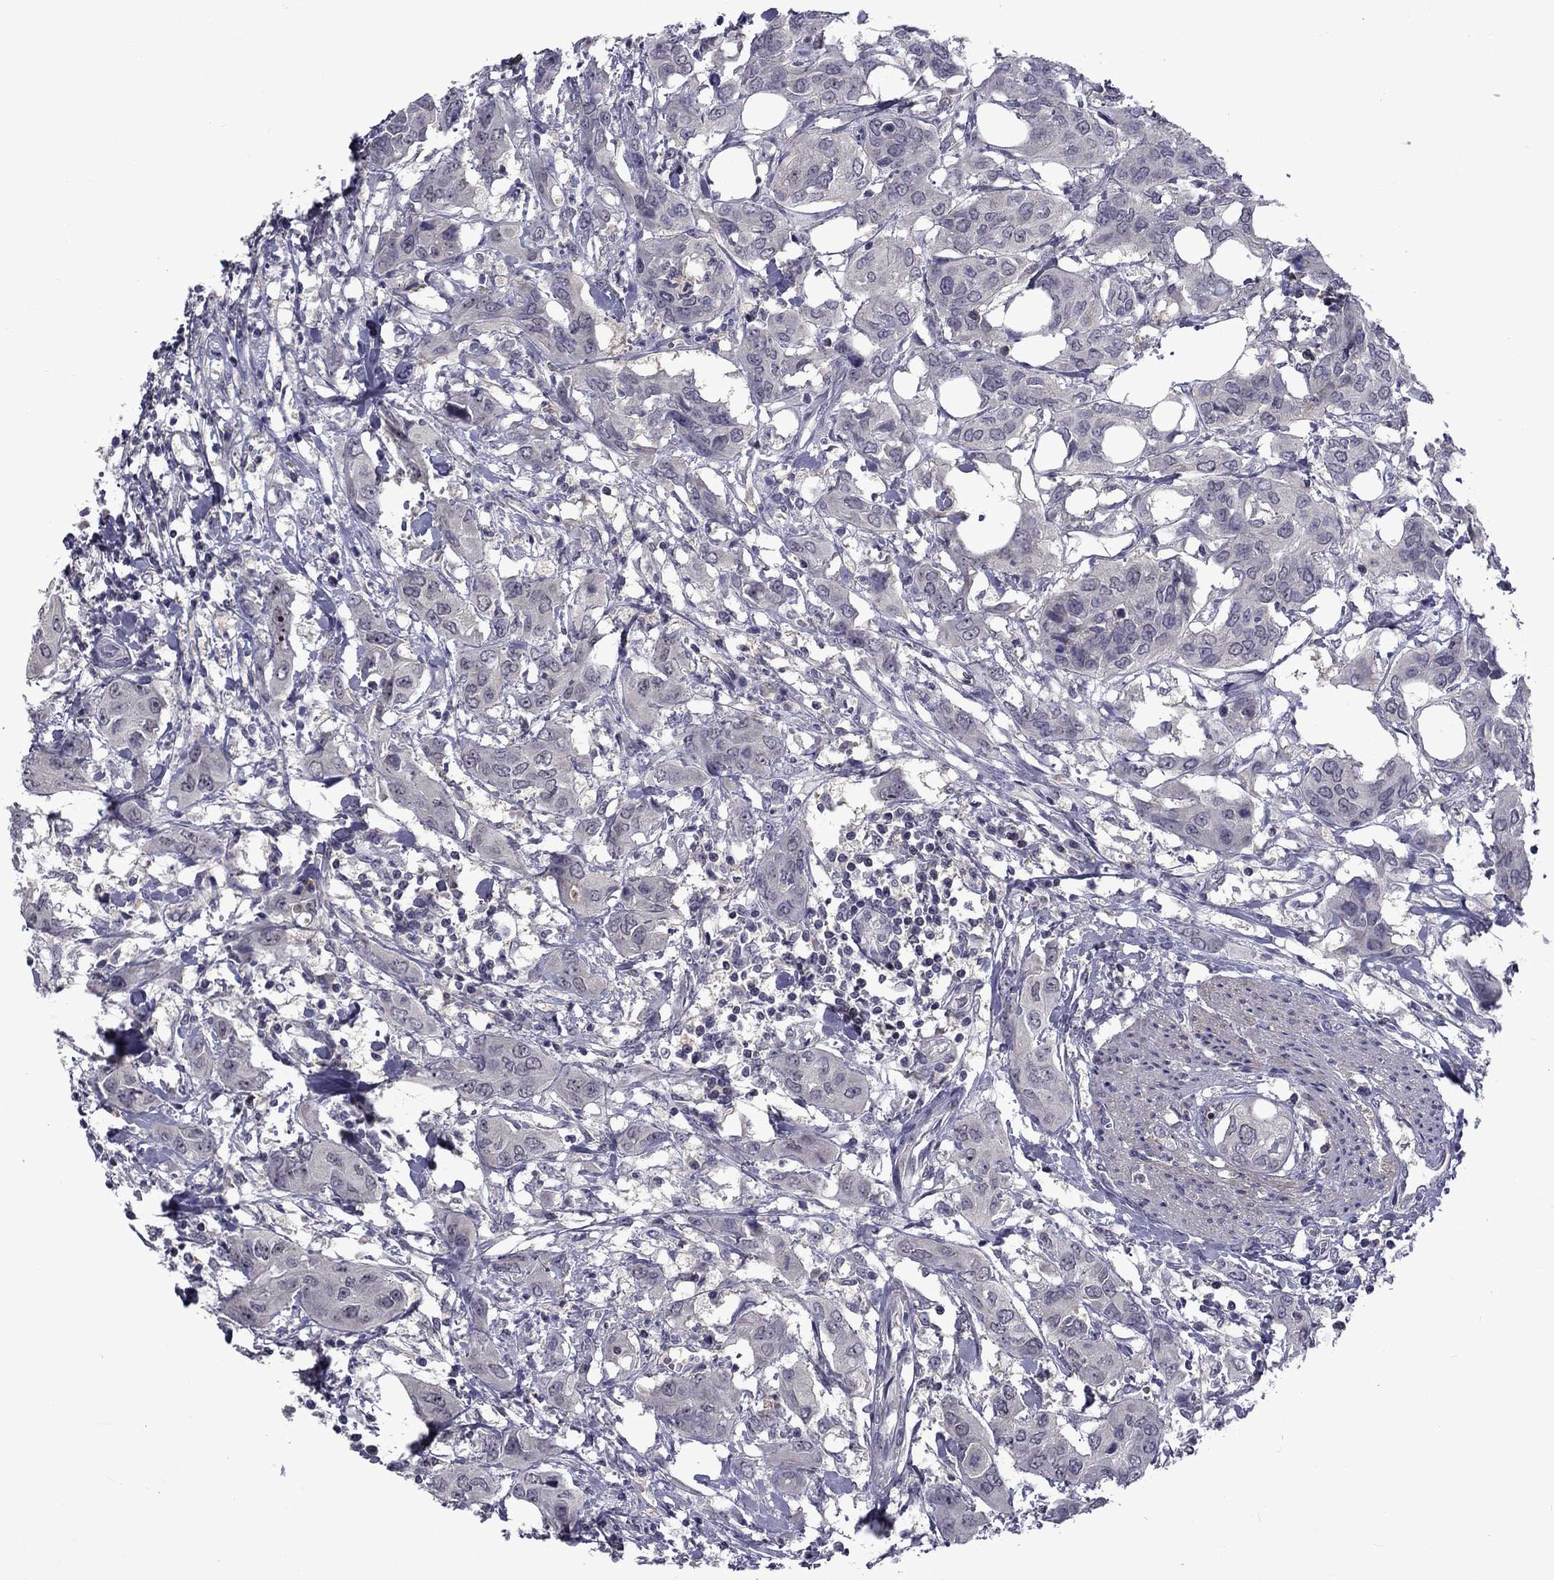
{"staining": {"intensity": "negative", "quantity": "none", "location": "none"}, "tissue": "urothelial cancer", "cell_type": "Tumor cells", "image_type": "cancer", "snomed": [{"axis": "morphology", "description": "Urothelial carcinoma, NOS"}, {"axis": "morphology", "description": "Urothelial carcinoma, High grade"}, {"axis": "topography", "description": "Urinary bladder"}], "caption": "Human urothelial cancer stained for a protein using immunohistochemistry demonstrates no staining in tumor cells.", "gene": "SNTA1", "patient": {"sex": "male", "age": 63}}